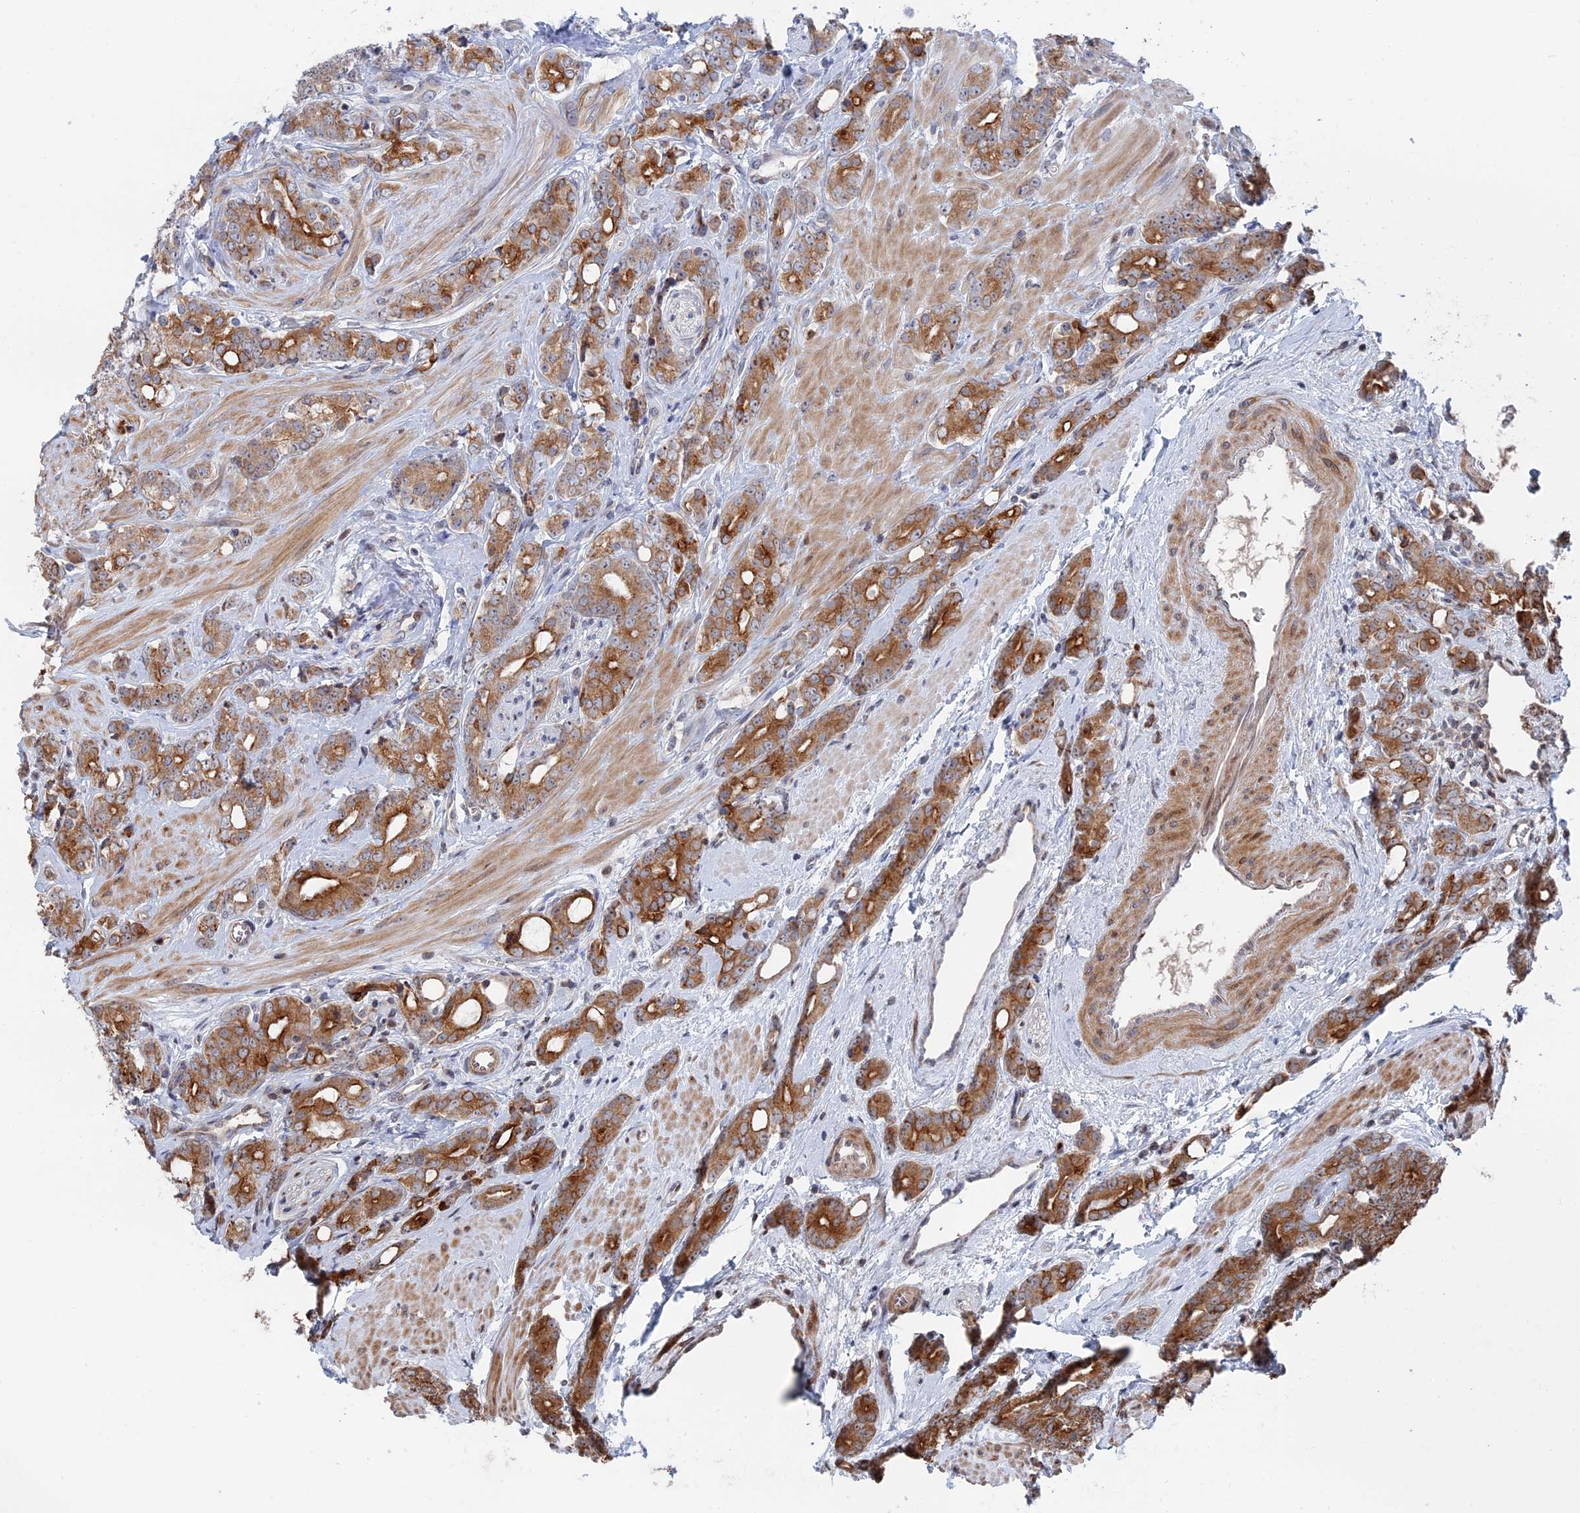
{"staining": {"intensity": "moderate", "quantity": ">75%", "location": "cytoplasmic/membranous"}, "tissue": "prostate cancer", "cell_type": "Tumor cells", "image_type": "cancer", "snomed": [{"axis": "morphology", "description": "Adenocarcinoma, High grade"}, {"axis": "topography", "description": "Prostate"}], "caption": "Tumor cells exhibit moderate cytoplasmic/membranous expression in about >75% of cells in high-grade adenocarcinoma (prostate).", "gene": "IL7", "patient": {"sex": "male", "age": 62}}